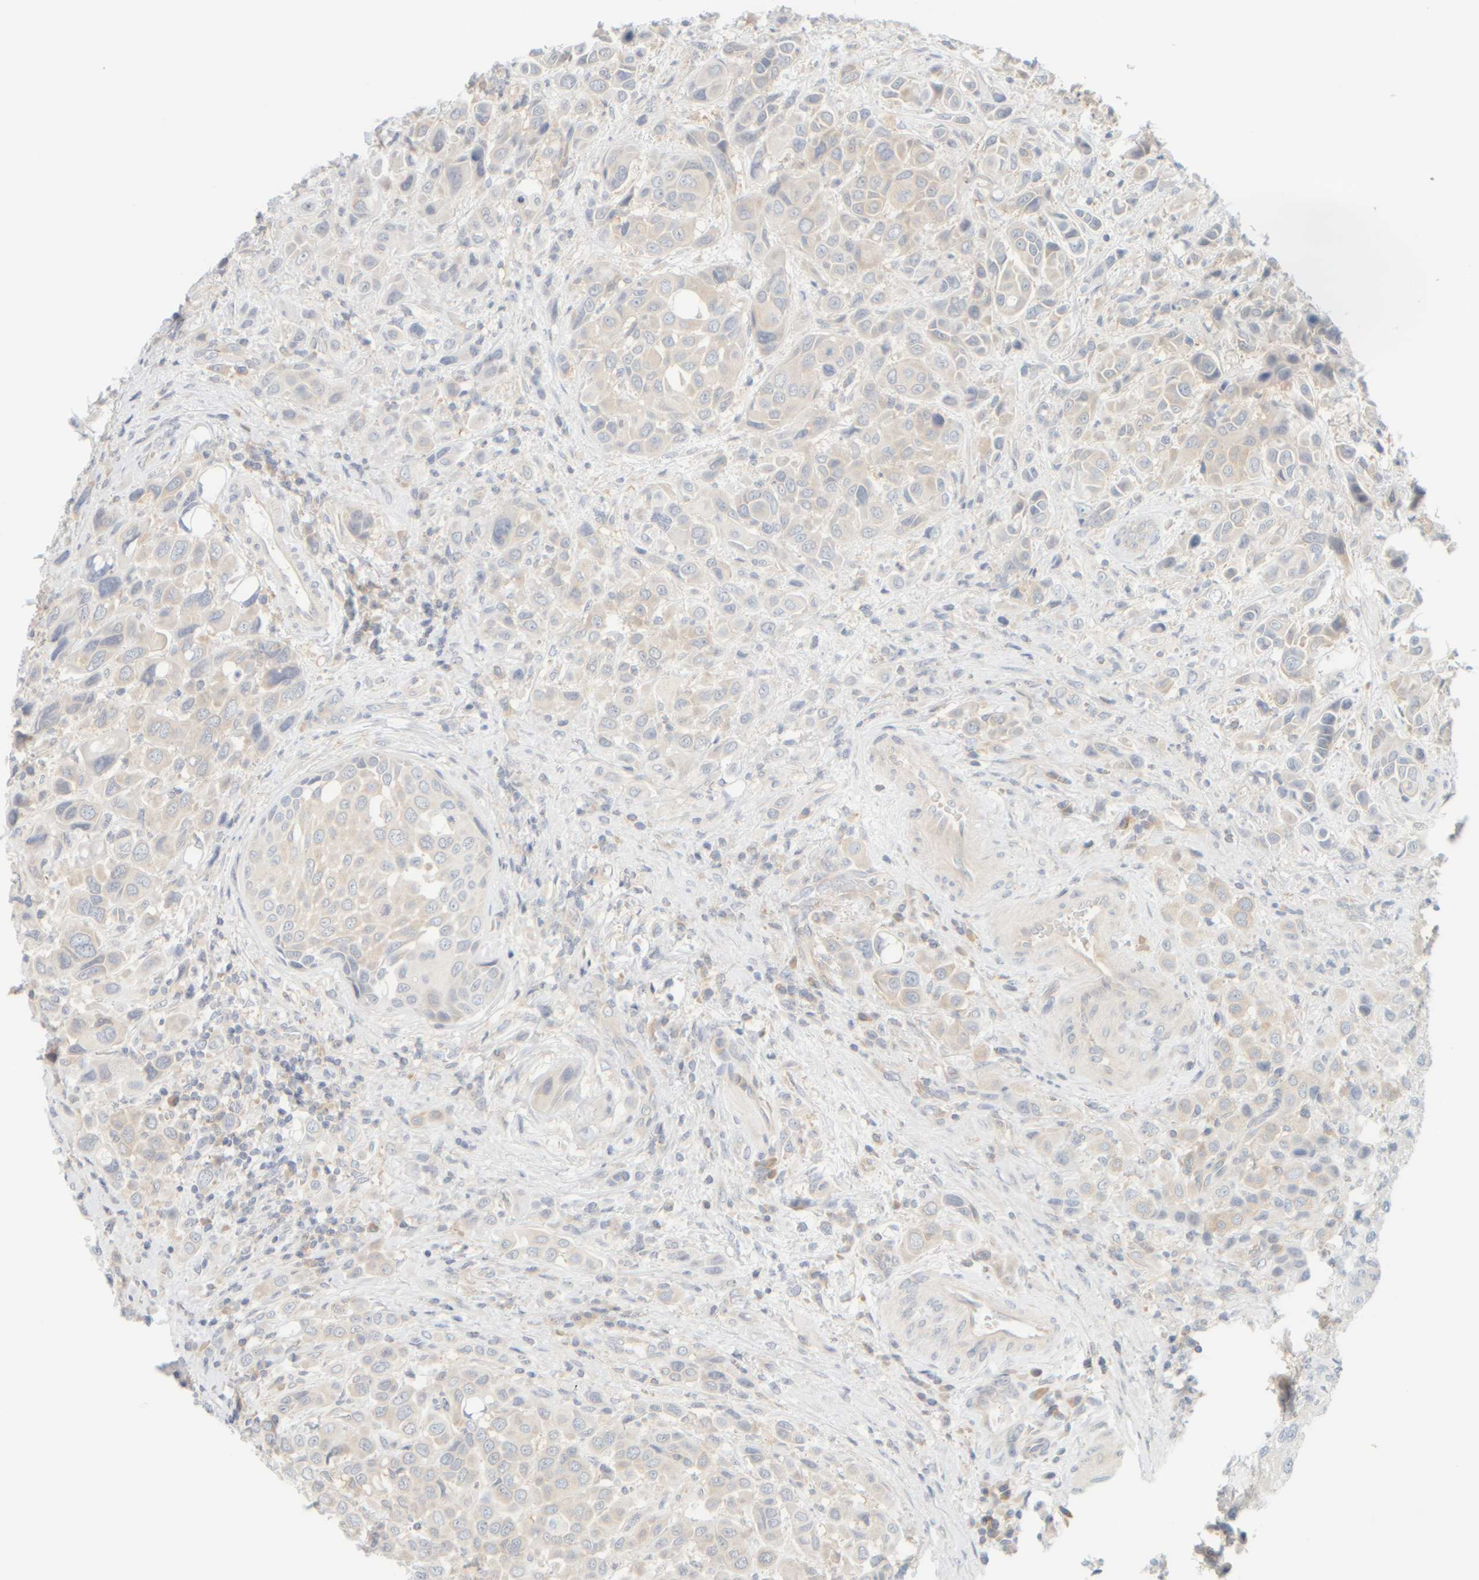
{"staining": {"intensity": "negative", "quantity": "none", "location": "none"}, "tissue": "urothelial cancer", "cell_type": "Tumor cells", "image_type": "cancer", "snomed": [{"axis": "morphology", "description": "Urothelial carcinoma, High grade"}, {"axis": "topography", "description": "Urinary bladder"}], "caption": "DAB (3,3'-diaminobenzidine) immunohistochemical staining of urothelial cancer demonstrates no significant expression in tumor cells.", "gene": "PTGES3L-AARSD1", "patient": {"sex": "male", "age": 50}}